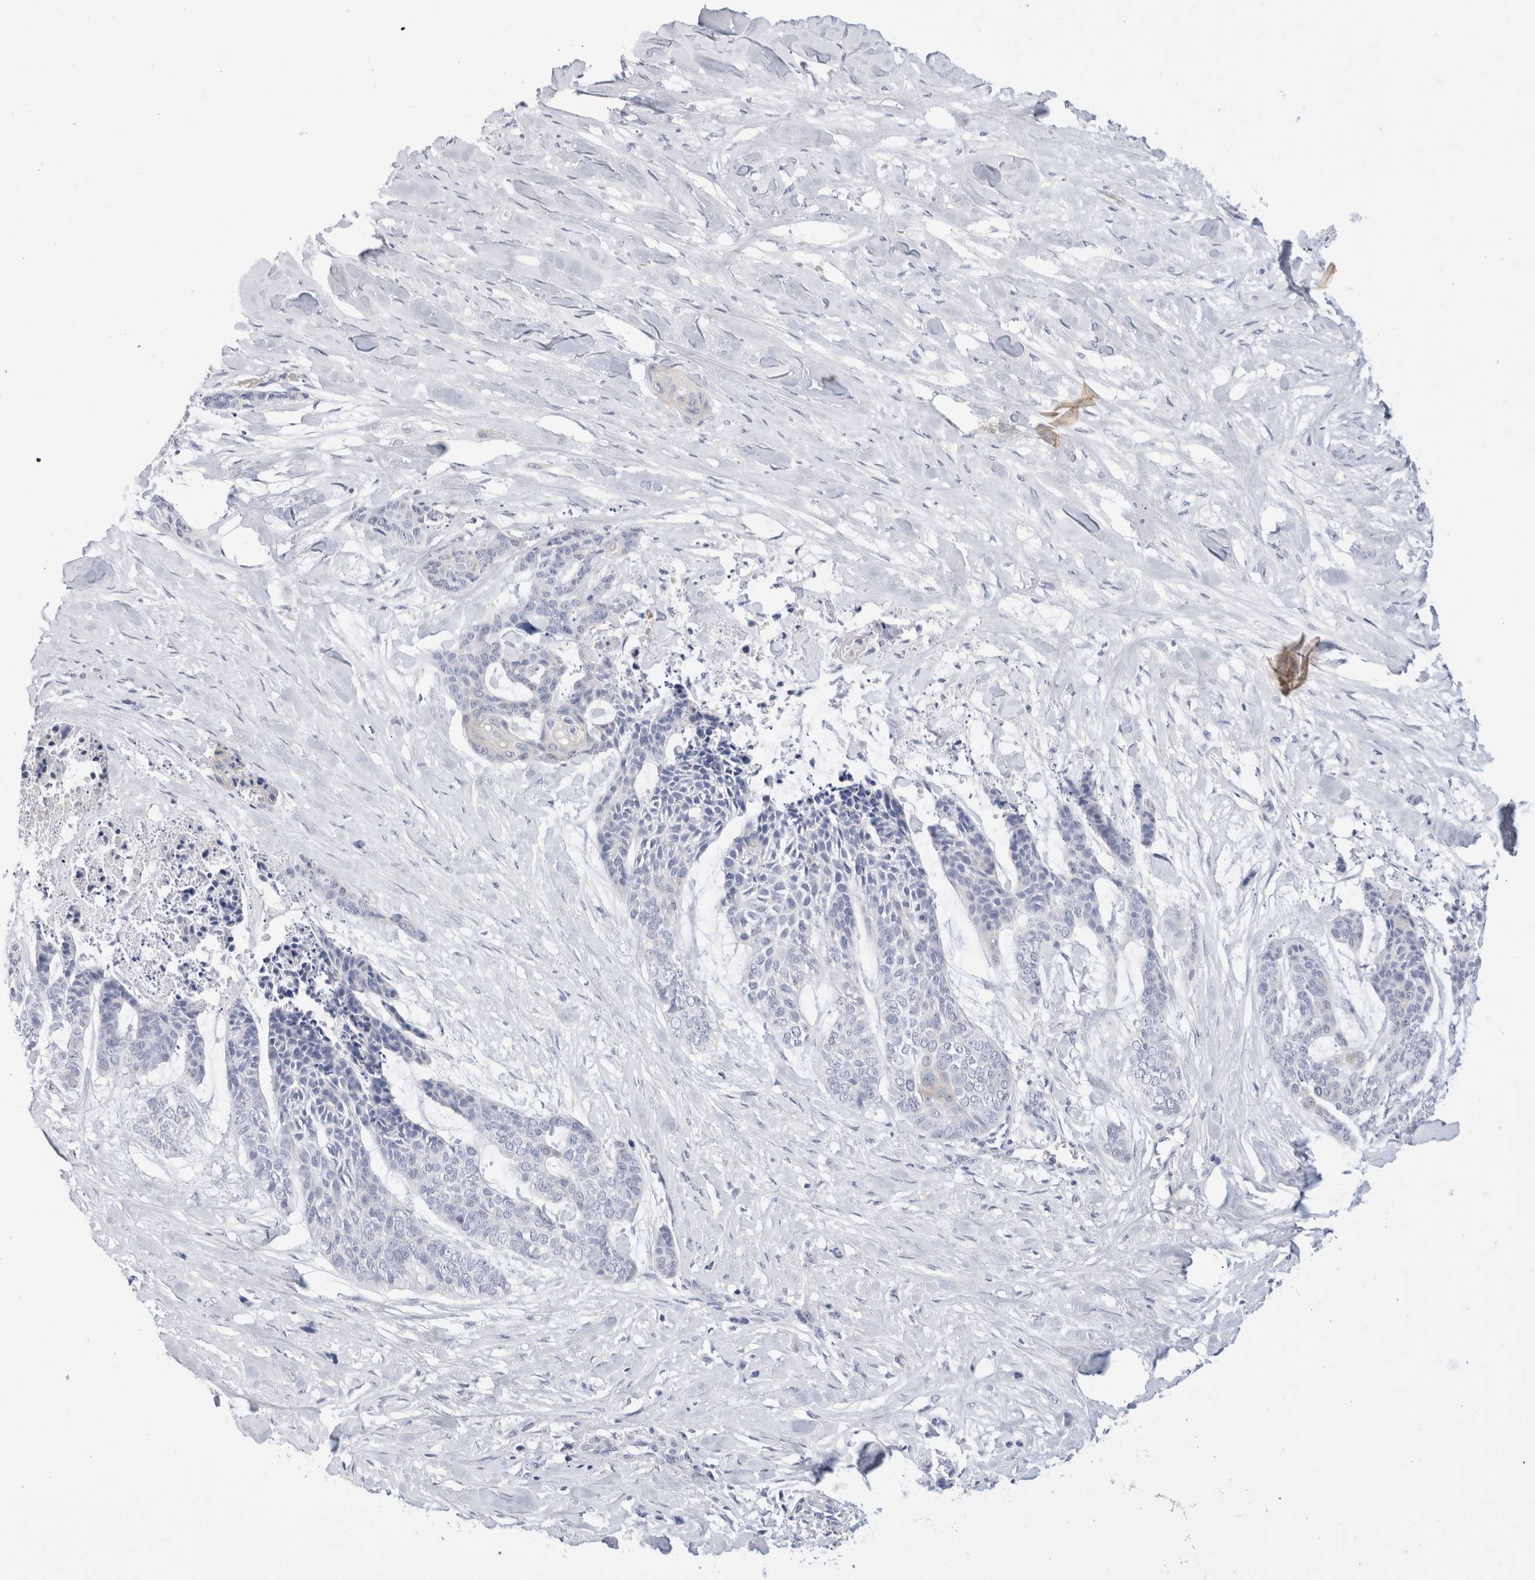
{"staining": {"intensity": "negative", "quantity": "none", "location": "none"}, "tissue": "skin cancer", "cell_type": "Tumor cells", "image_type": "cancer", "snomed": [{"axis": "morphology", "description": "Basal cell carcinoma"}, {"axis": "topography", "description": "Skin"}], "caption": "There is no significant expression in tumor cells of skin basal cell carcinoma. (DAB IHC, high magnification).", "gene": "MUC15", "patient": {"sex": "female", "age": 64}}